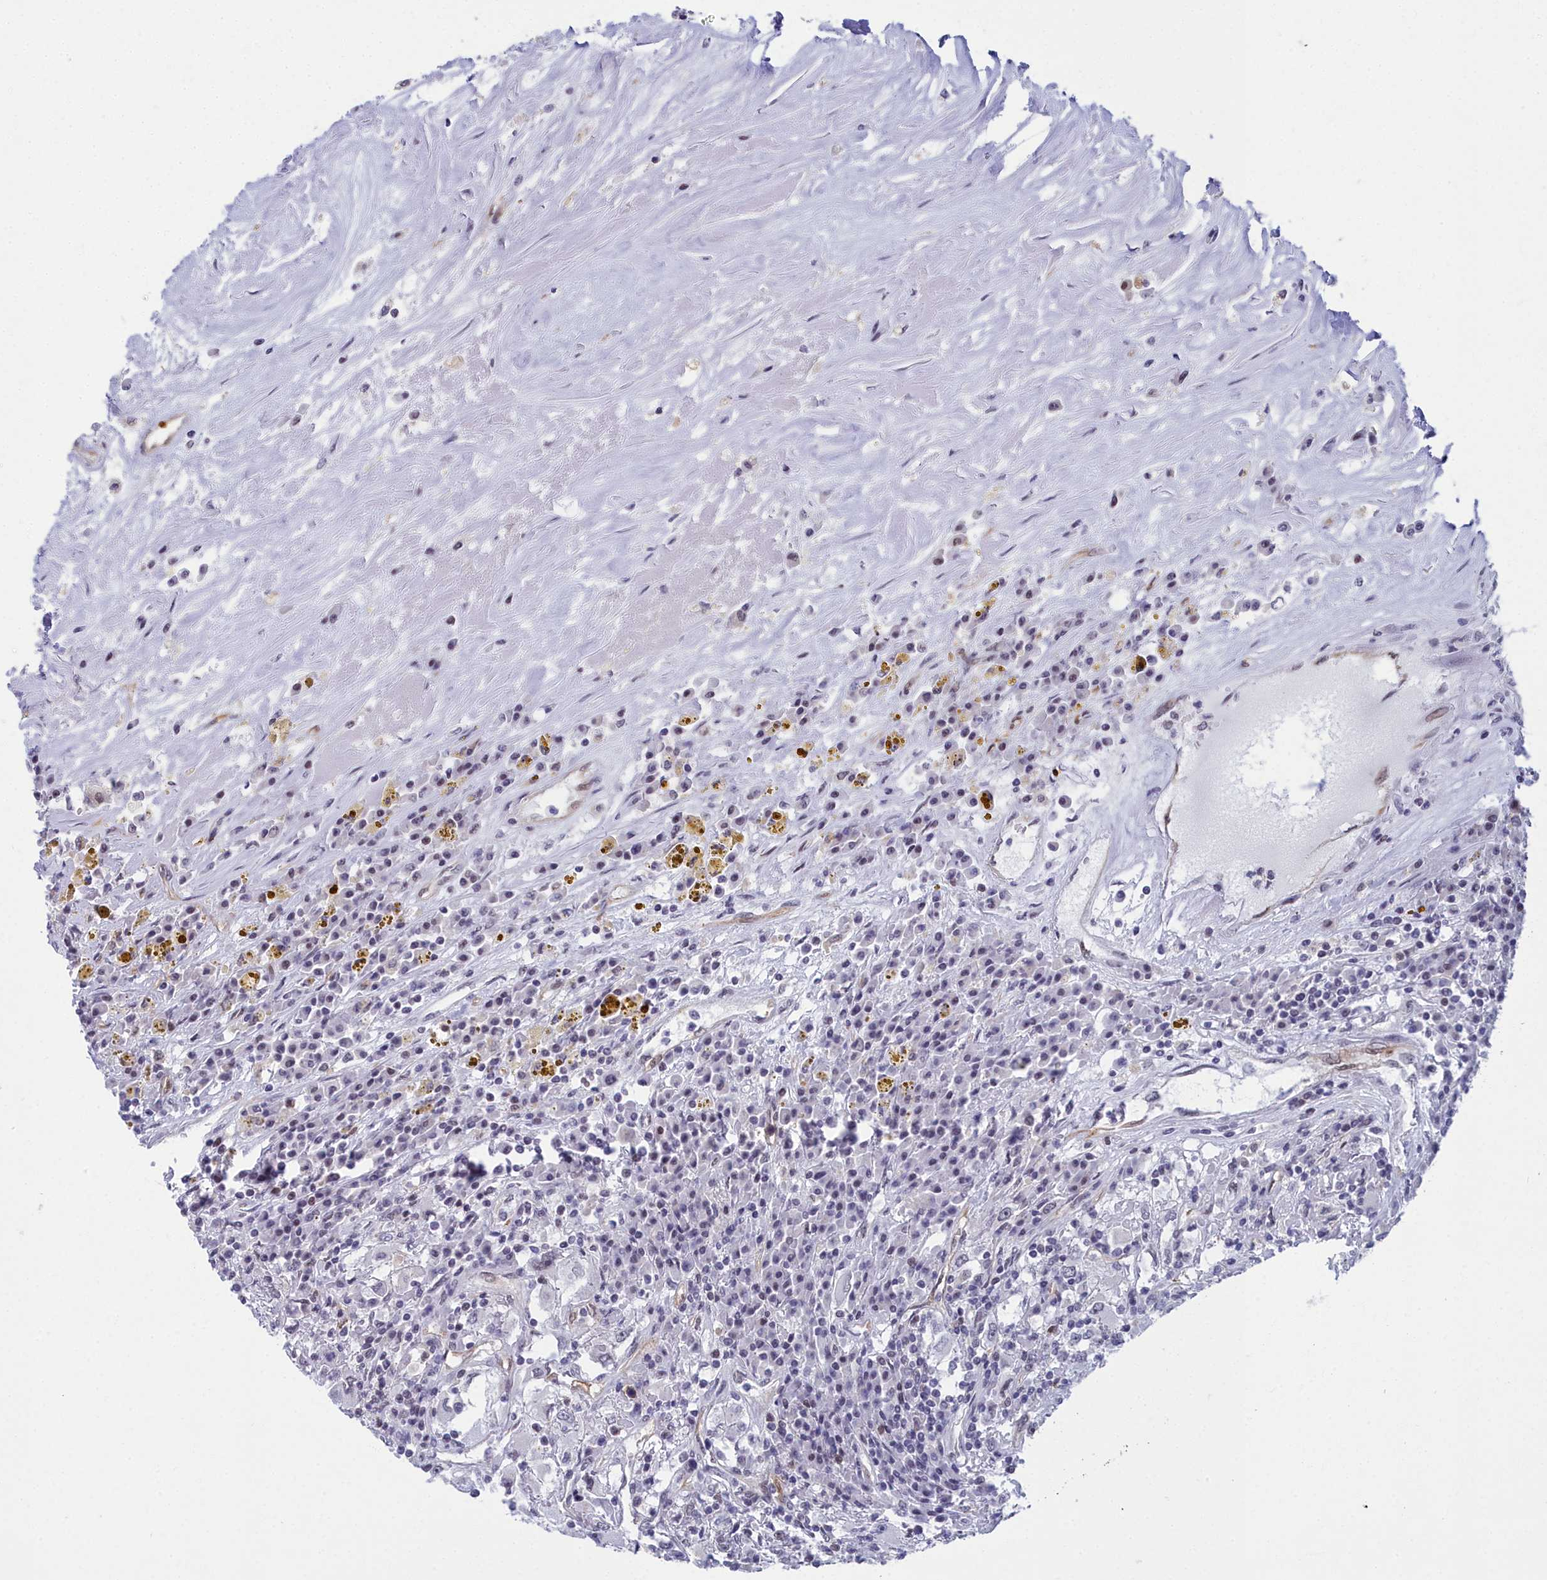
{"staining": {"intensity": "negative", "quantity": "none", "location": "none"}, "tissue": "renal cancer", "cell_type": "Tumor cells", "image_type": "cancer", "snomed": [{"axis": "morphology", "description": "Adenocarcinoma, NOS"}, {"axis": "topography", "description": "Kidney"}], "caption": "Tumor cells show no significant protein positivity in adenocarcinoma (renal). Nuclei are stained in blue.", "gene": "CCDC97", "patient": {"sex": "female", "age": 52}}